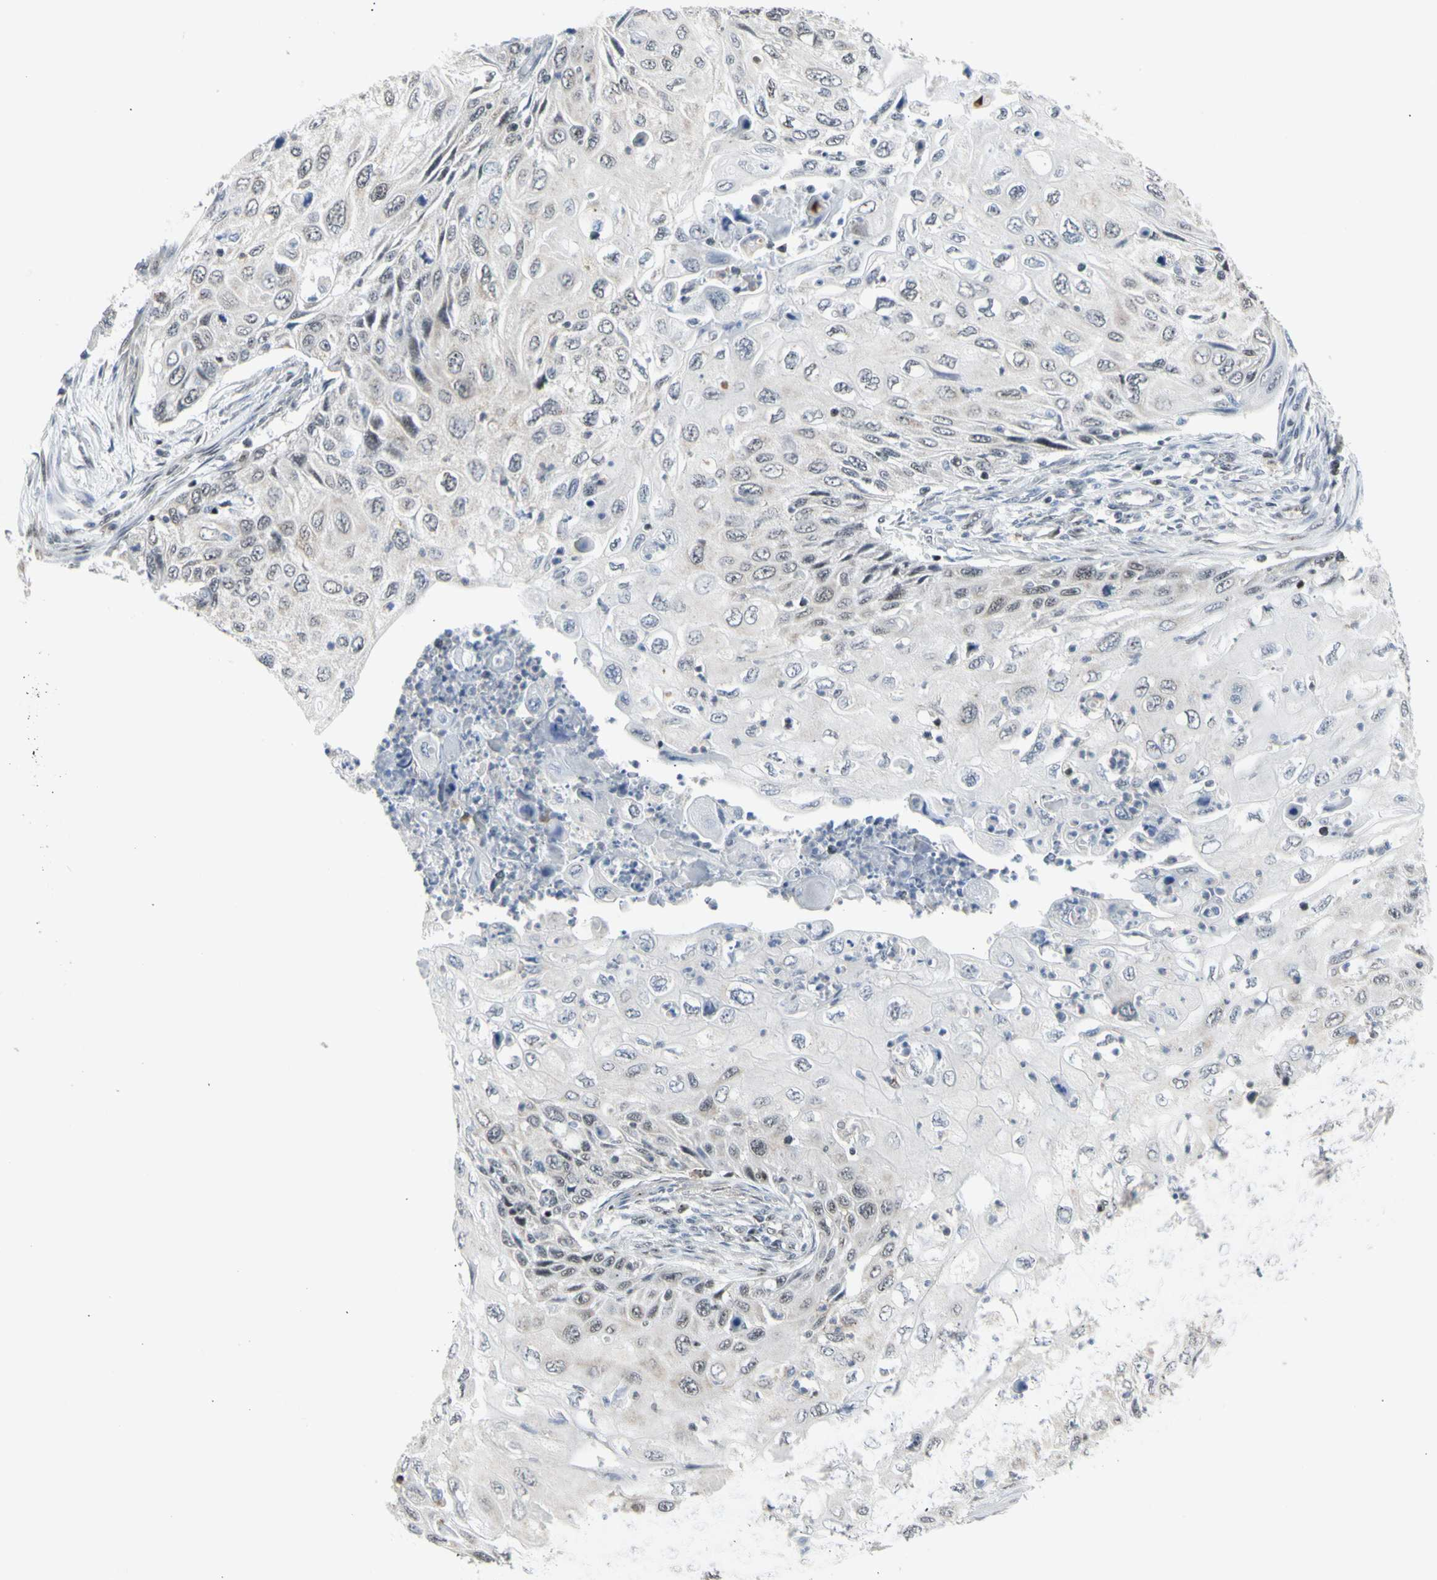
{"staining": {"intensity": "weak", "quantity": ">75%", "location": "nuclear"}, "tissue": "cervical cancer", "cell_type": "Tumor cells", "image_type": "cancer", "snomed": [{"axis": "morphology", "description": "Squamous cell carcinoma, NOS"}, {"axis": "topography", "description": "Cervix"}], "caption": "Weak nuclear expression is present in about >75% of tumor cells in cervical cancer.", "gene": "DHRS7B", "patient": {"sex": "female", "age": 70}}